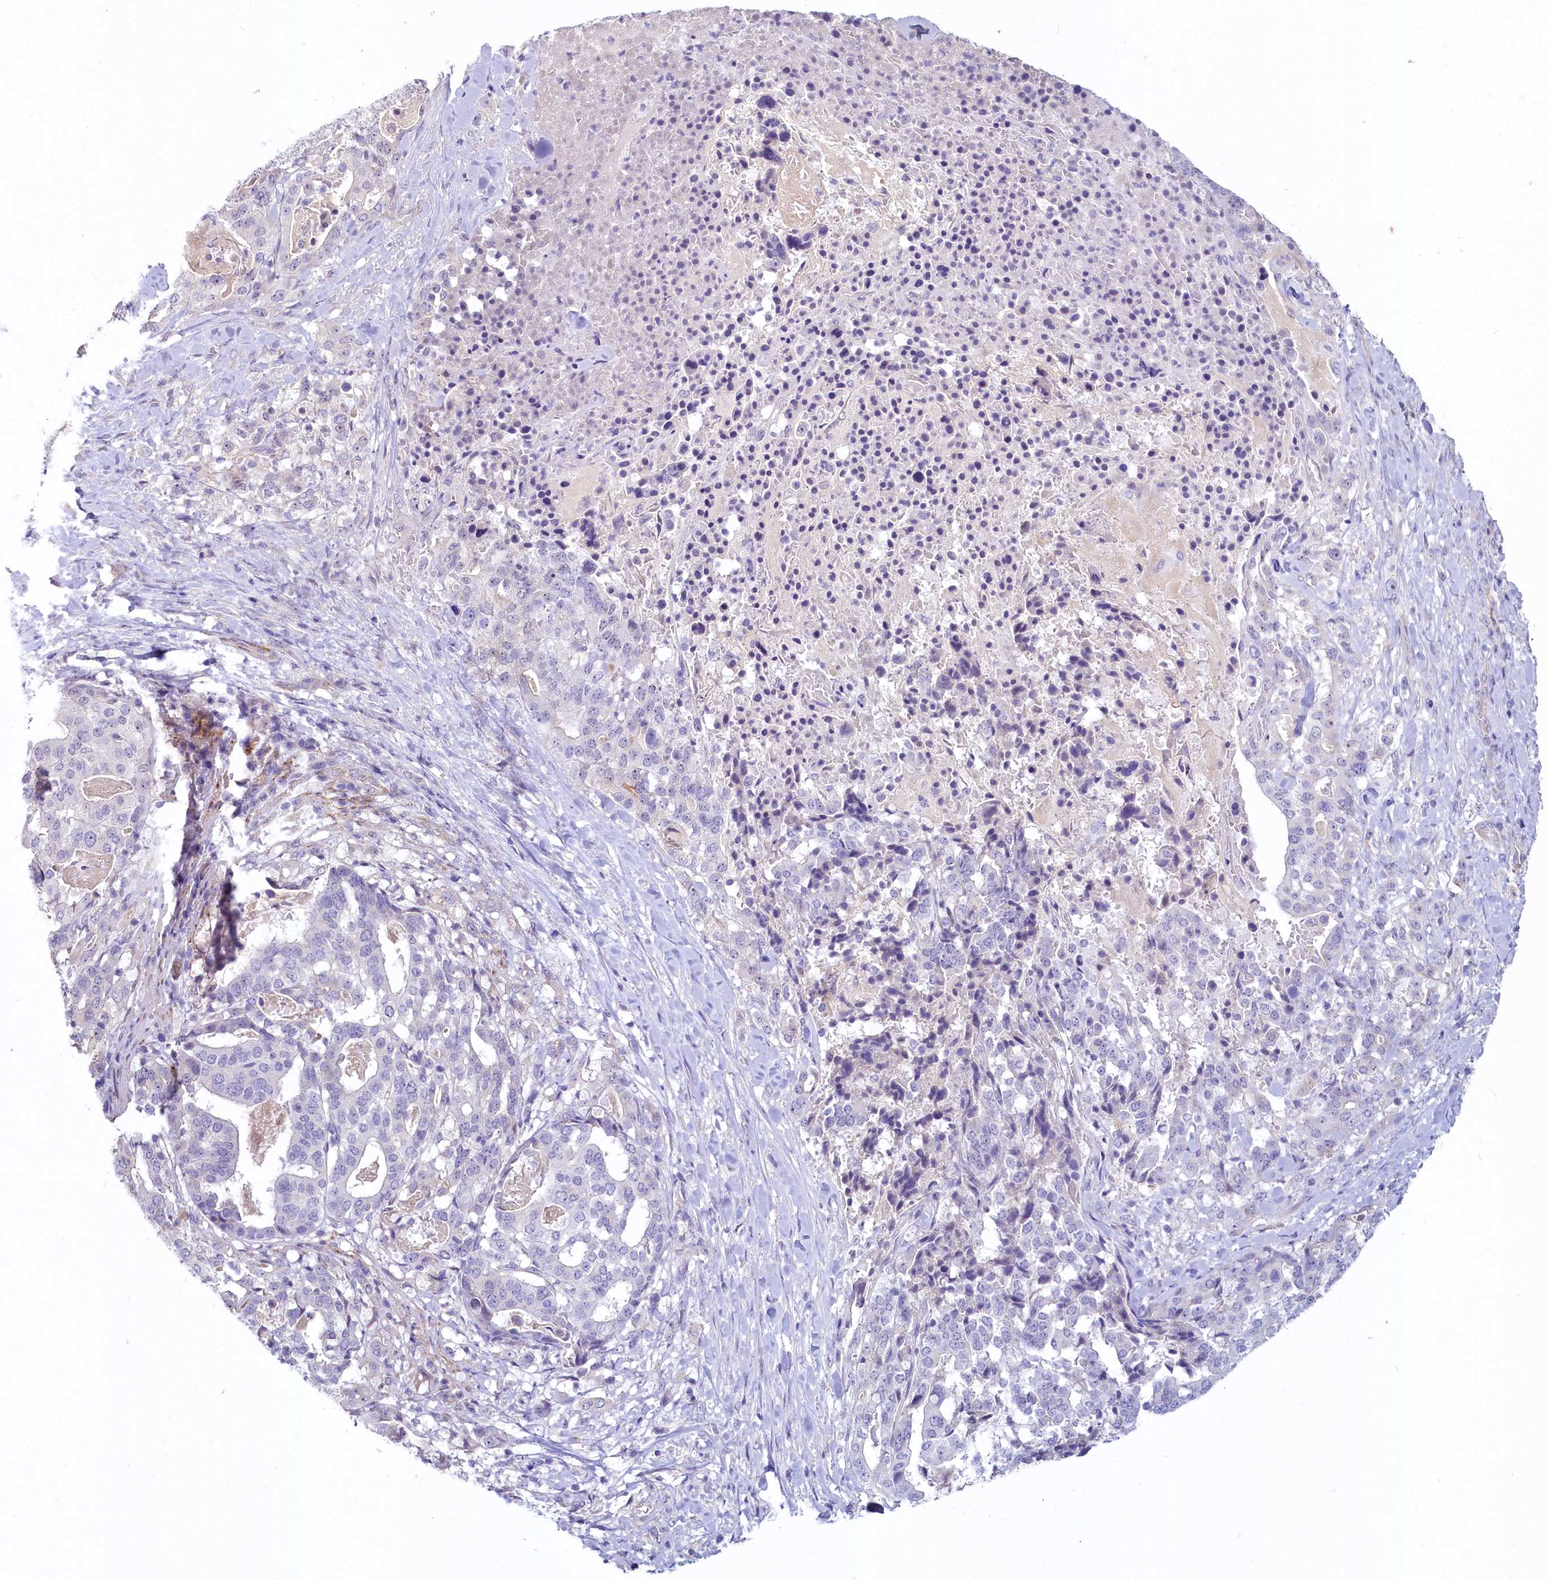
{"staining": {"intensity": "negative", "quantity": "none", "location": "none"}, "tissue": "stomach cancer", "cell_type": "Tumor cells", "image_type": "cancer", "snomed": [{"axis": "morphology", "description": "Adenocarcinoma, NOS"}, {"axis": "topography", "description": "Stomach"}], "caption": "Stomach adenocarcinoma was stained to show a protein in brown. There is no significant positivity in tumor cells. (Stains: DAB (3,3'-diaminobenzidine) IHC with hematoxylin counter stain, Microscopy: brightfield microscopy at high magnification).", "gene": "PROCR", "patient": {"sex": "male", "age": 48}}